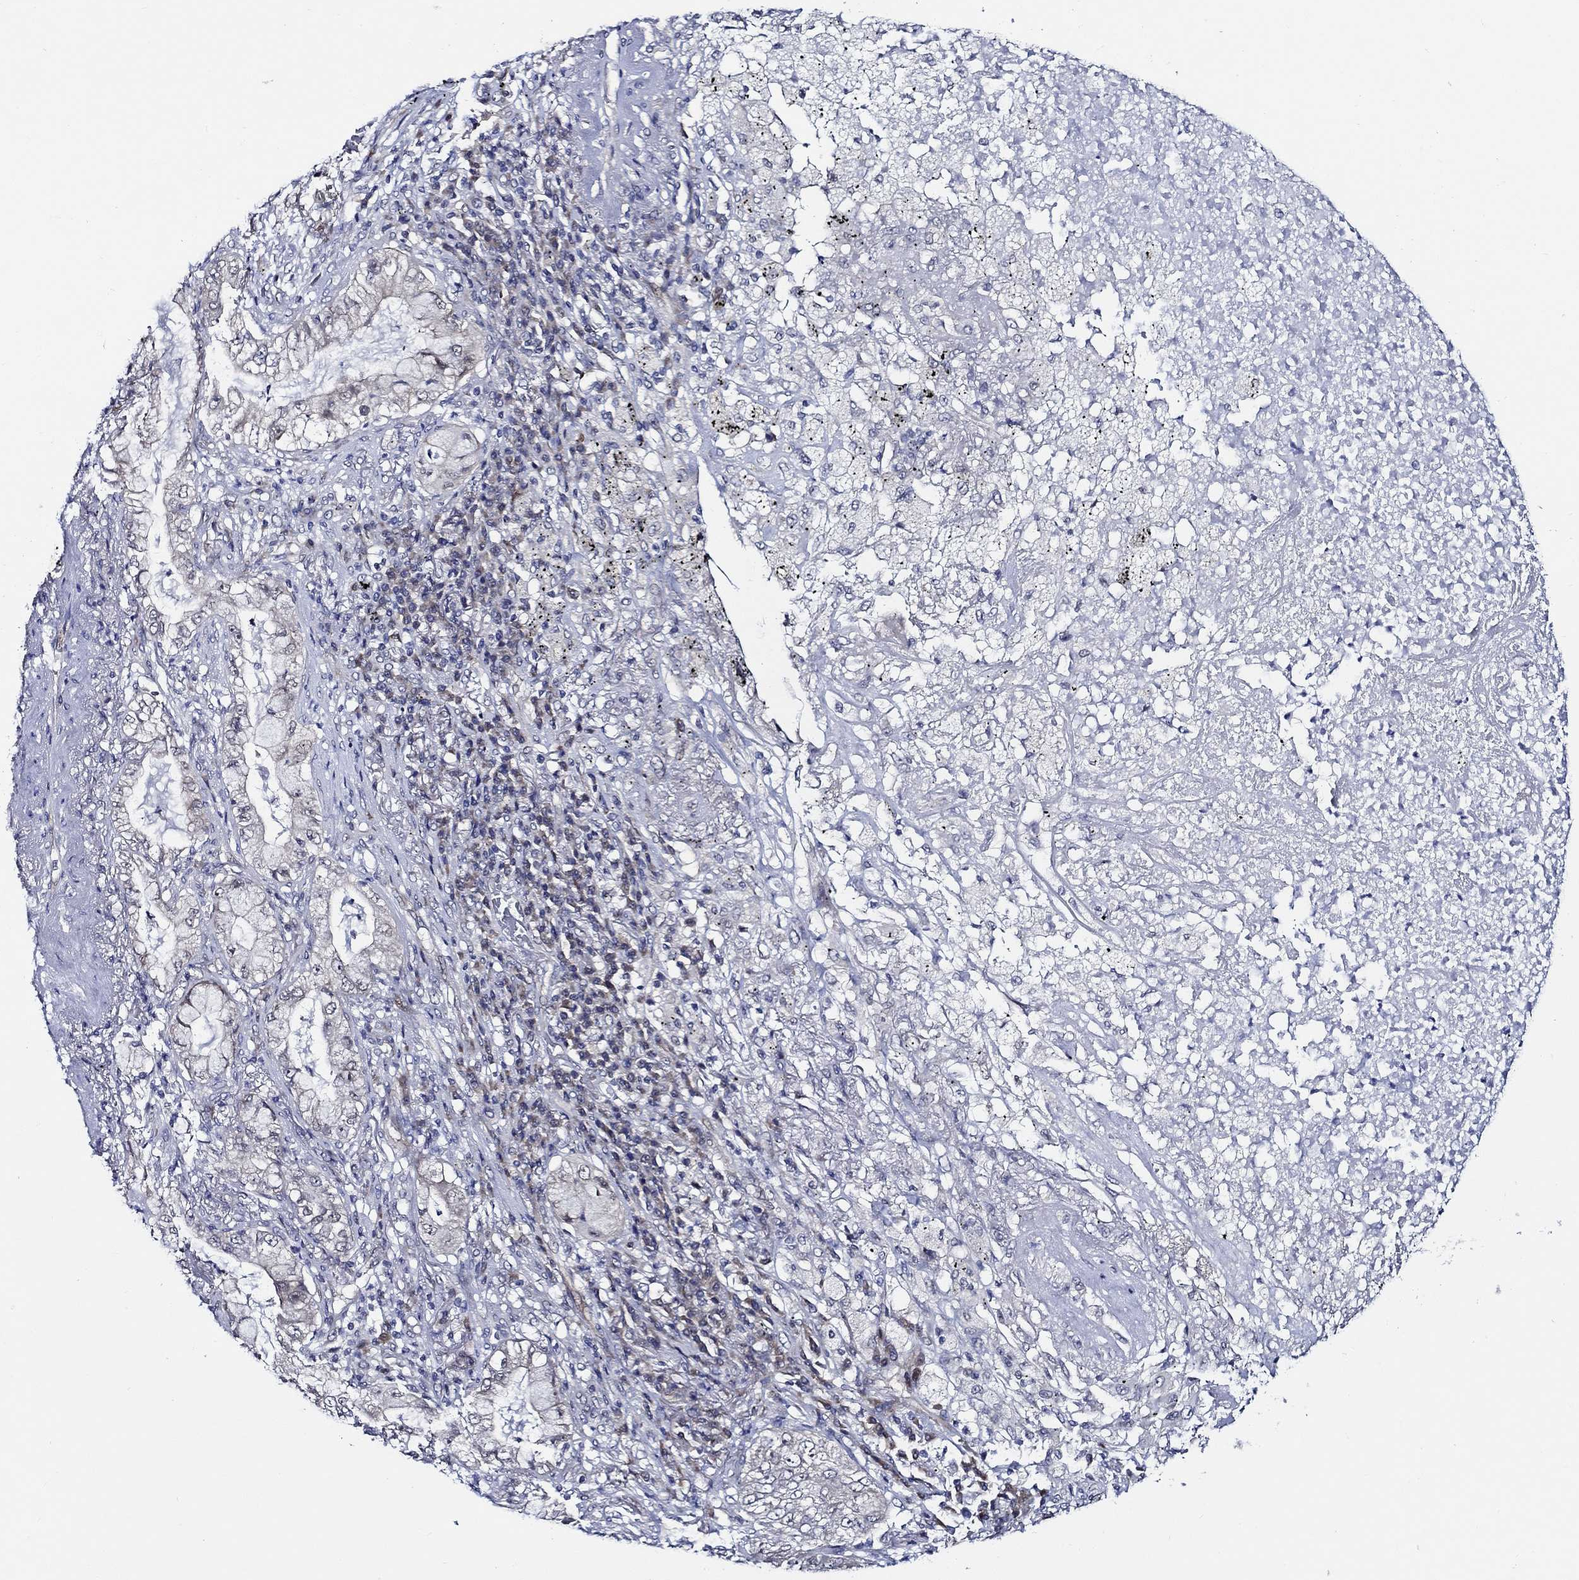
{"staining": {"intensity": "negative", "quantity": "none", "location": "none"}, "tissue": "lung cancer", "cell_type": "Tumor cells", "image_type": "cancer", "snomed": [{"axis": "morphology", "description": "Adenocarcinoma, NOS"}, {"axis": "topography", "description": "Lung"}], "caption": "IHC histopathology image of neoplastic tissue: lung cancer stained with DAB demonstrates no significant protein positivity in tumor cells.", "gene": "C8orf48", "patient": {"sex": "female", "age": 73}}